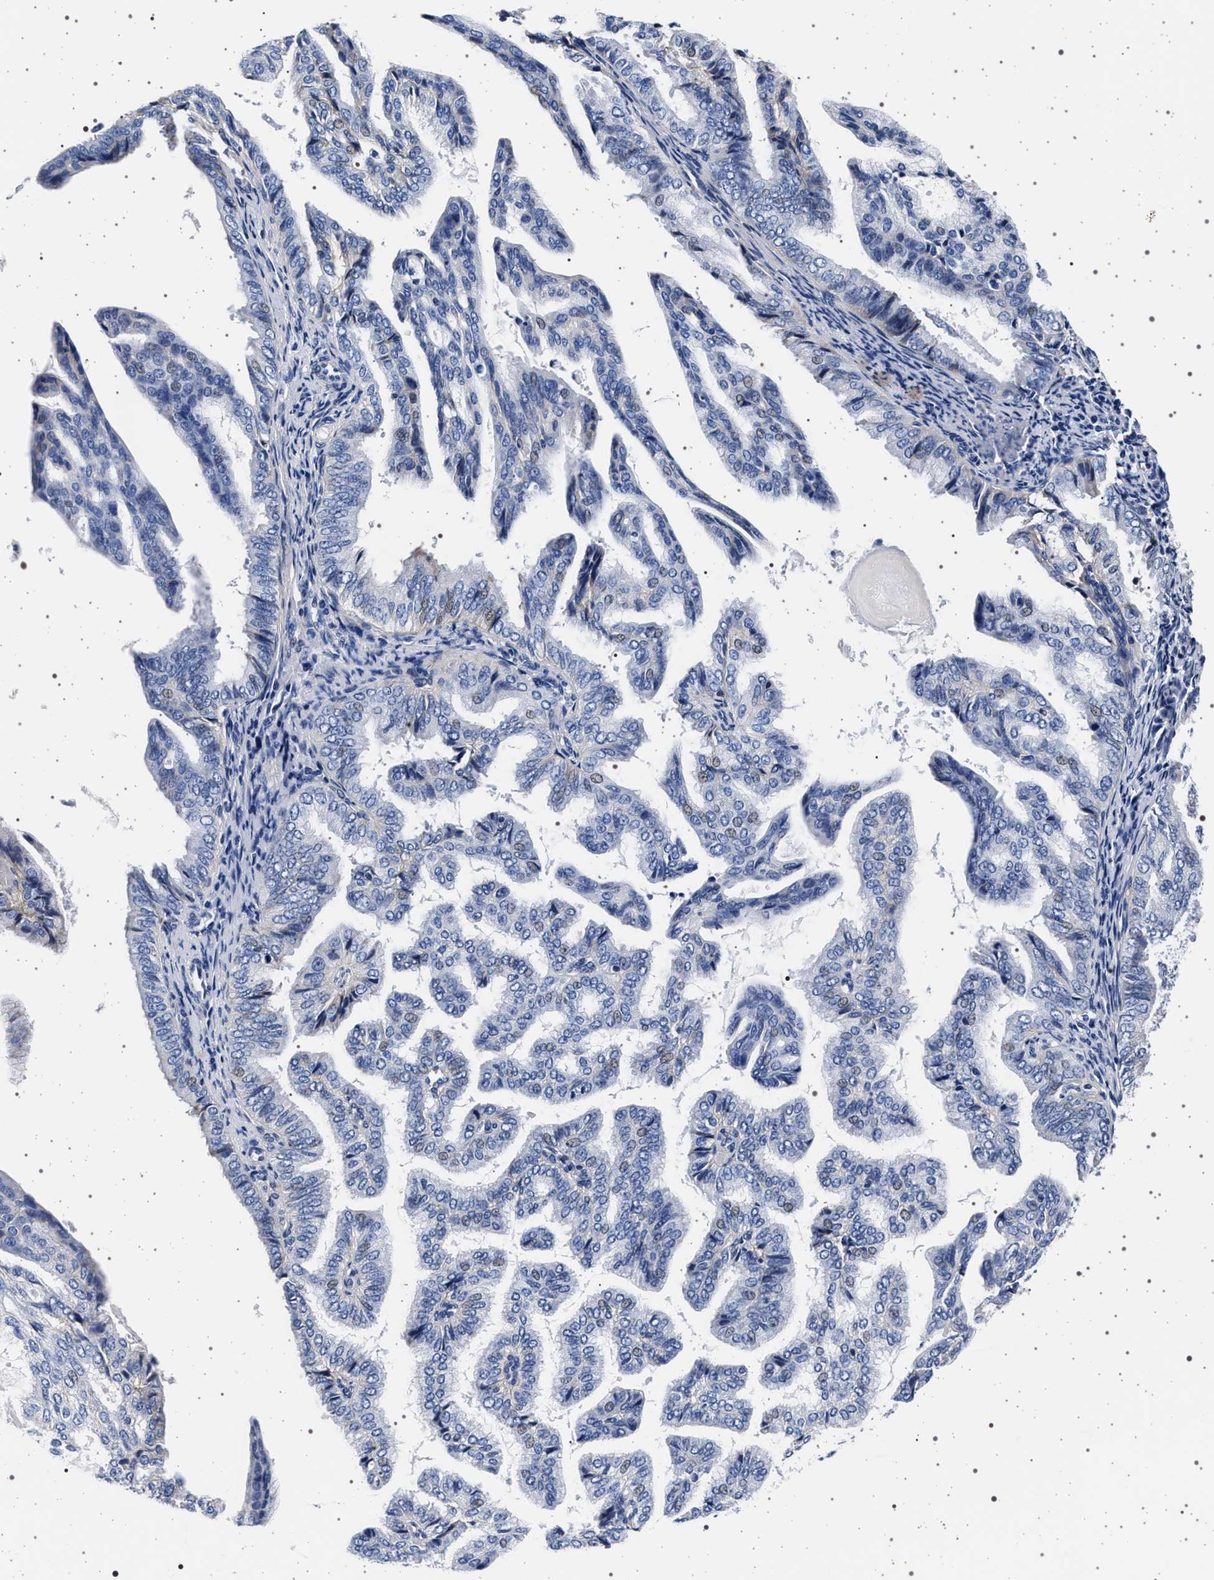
{"staining": {"intensity": "negative", "quantity": "none", "location": "none"}, "tissue": "endometrial cancer", "cell_type": "Tumor cells", "image_type": "cancer", "snomed": [{"axis": "morphology", "description": "Adenocarcinoma, NOS"}, {"axis": "topography", "description": "Endometrium"}], "caption": "DAB (3,3'-diaminobenzidine) immunohistochemical staining of adenocarcinoma (endometrial) exhibits no significant staining in tumor cells.", "gene": "SLC9A1", "patient": {"sex": "female", "age": 58}}